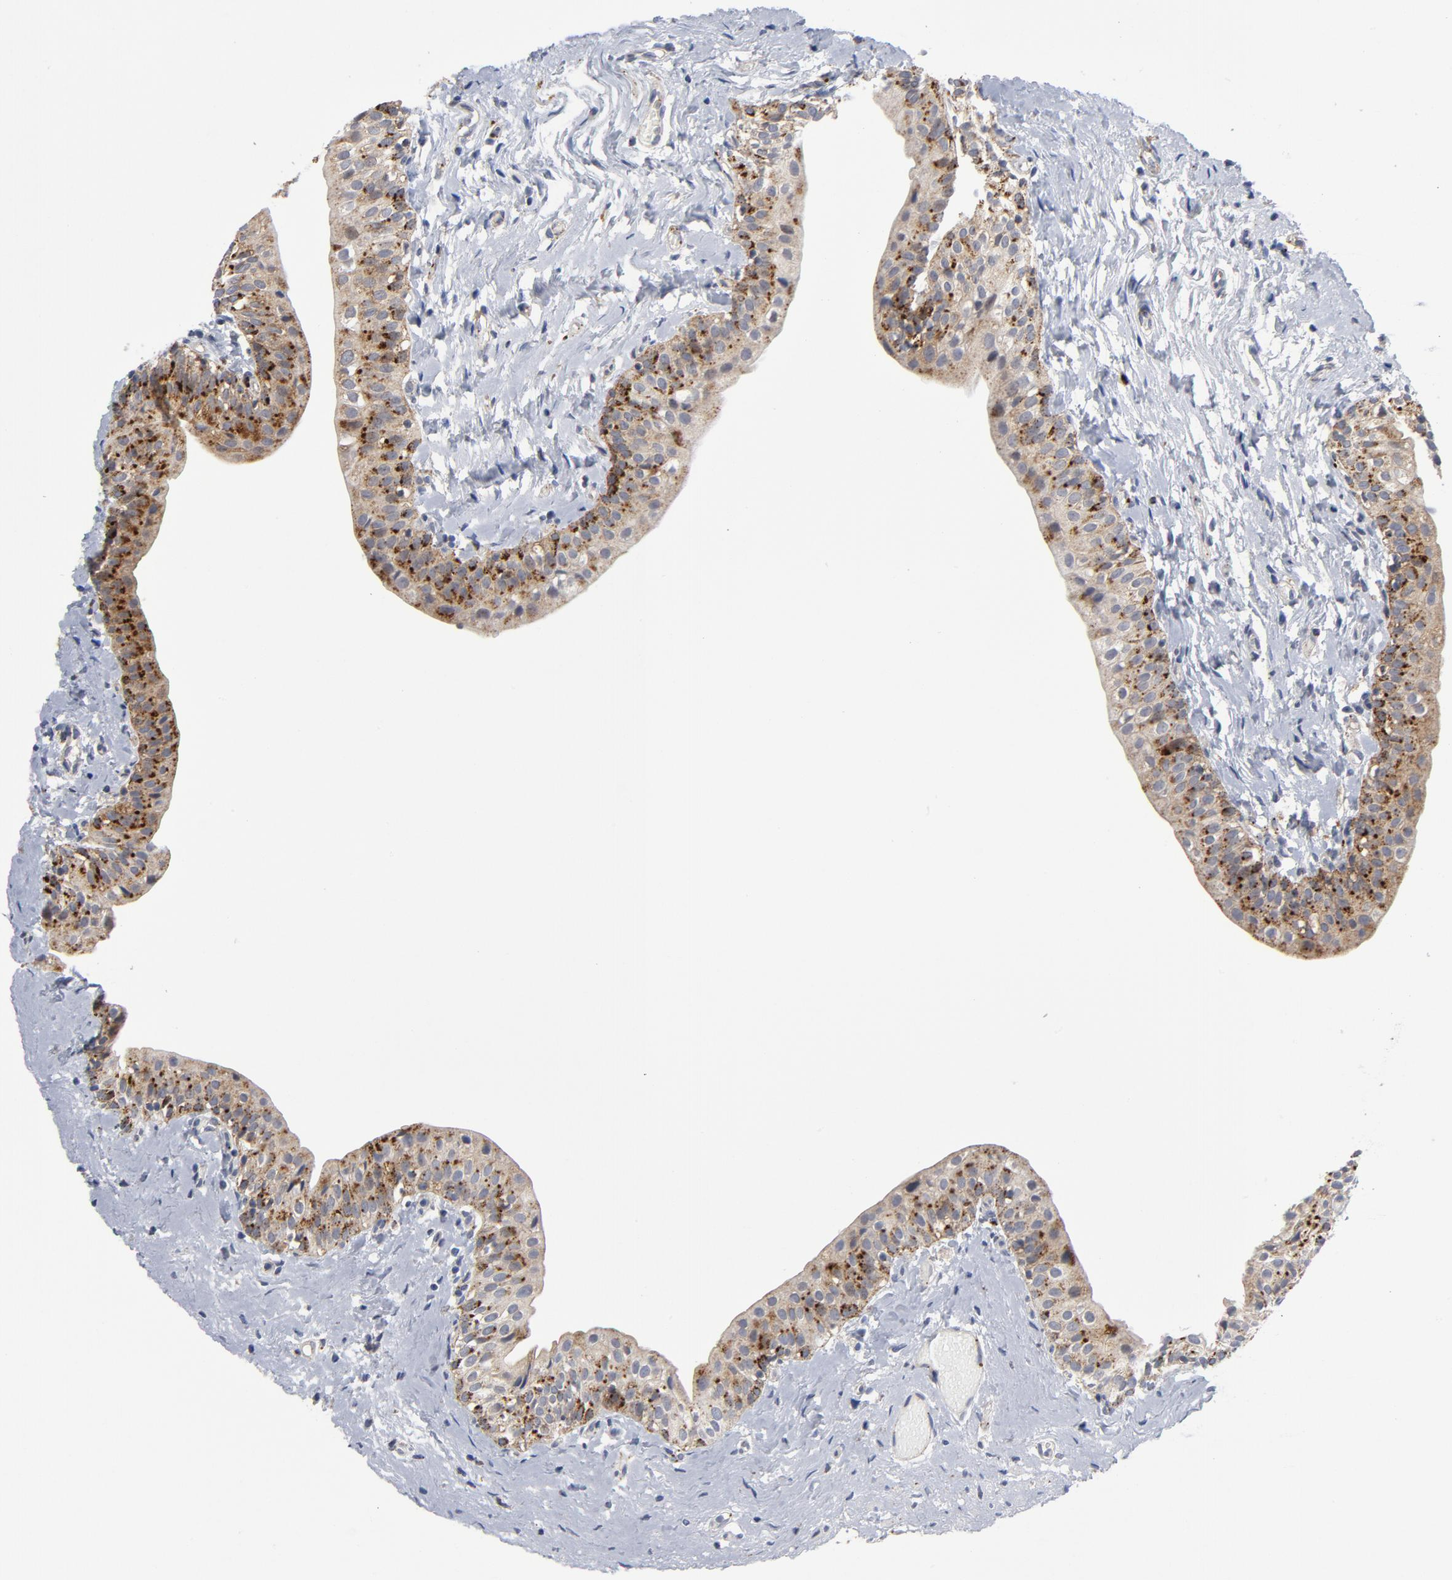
{"staining": {"intensity": "strong", "quantity": ">75%", "location": "cytoplasmic/membranous"}, "tissue": "urinary bladder", "cell_type": "Urothelial cells", "image_type": "normal", "snomed": [{"axis": "morphology", "description": "Normal tissue, NOS"}, {"axis": "topography", "description": "Urinary bladder"}], "caption": "Protein analysis of benign urinary bladder reveals strong cytoplasmic/membranous staining in about >75% of urothelial cells.", "gene": "AKT2", "patient": {"sex": "male", "age": 59}}